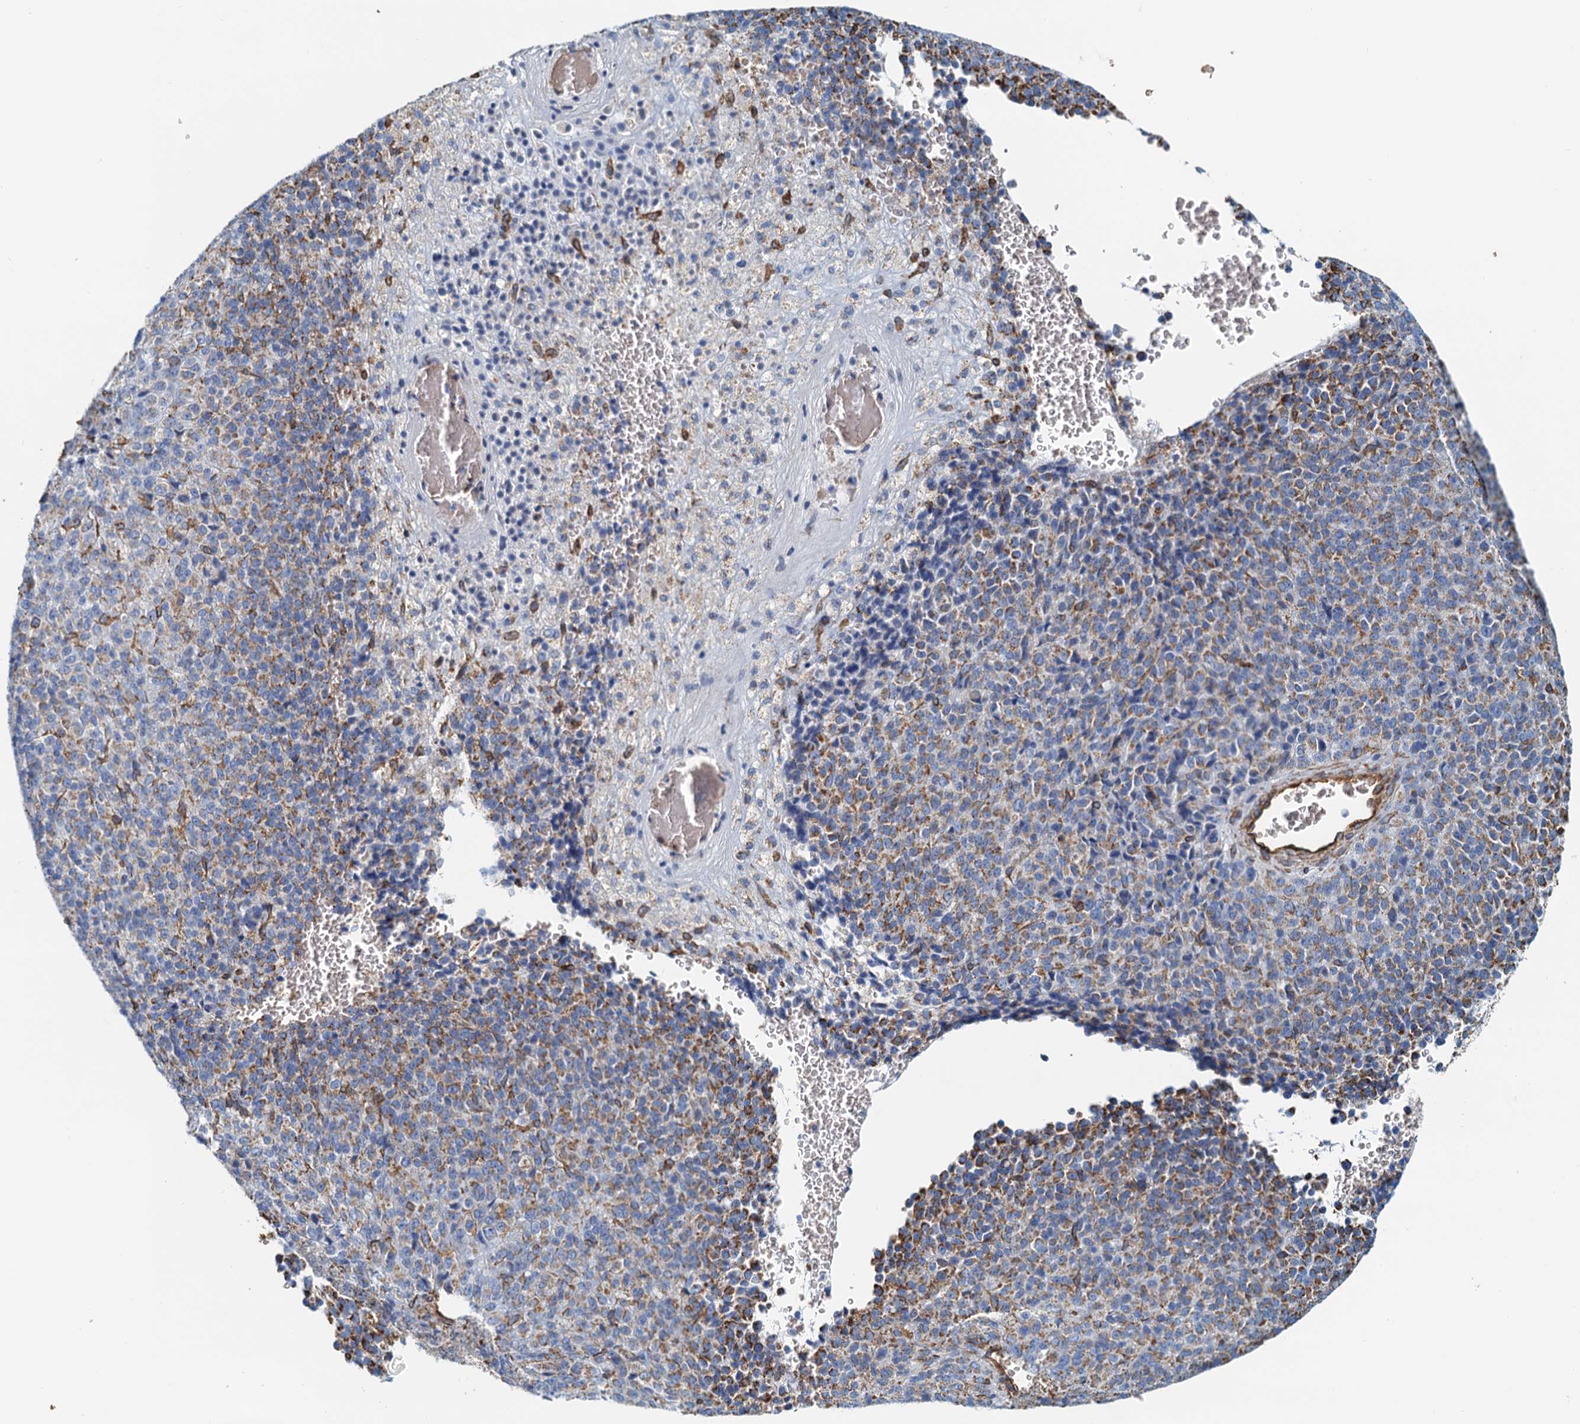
{"staining": {"intensity": "moderate", "quantity": "25%-75%", "location": "cytoplasmic/membranous"}, "tissue": "melanoma", "cell_type": "Tumor cells", "image_type": "cancer", "snomed": [{"axis": "morphology", "description": "Malignant melanoma, Metastatic site"}, {"axis": "topography", "description": "Brain"}], "caption": "Malignant melanoma (metastatic site) tissue demonstrates moderate cytoplasmic/membranous positivity in approximately 25%-75% of tumor cells, visualized by immunohistochemistry. (Brightfield microscopy of DAB IHC at high magnification).", "gene": "DGKG", "patient": {"sex": "female", "age": 56}}